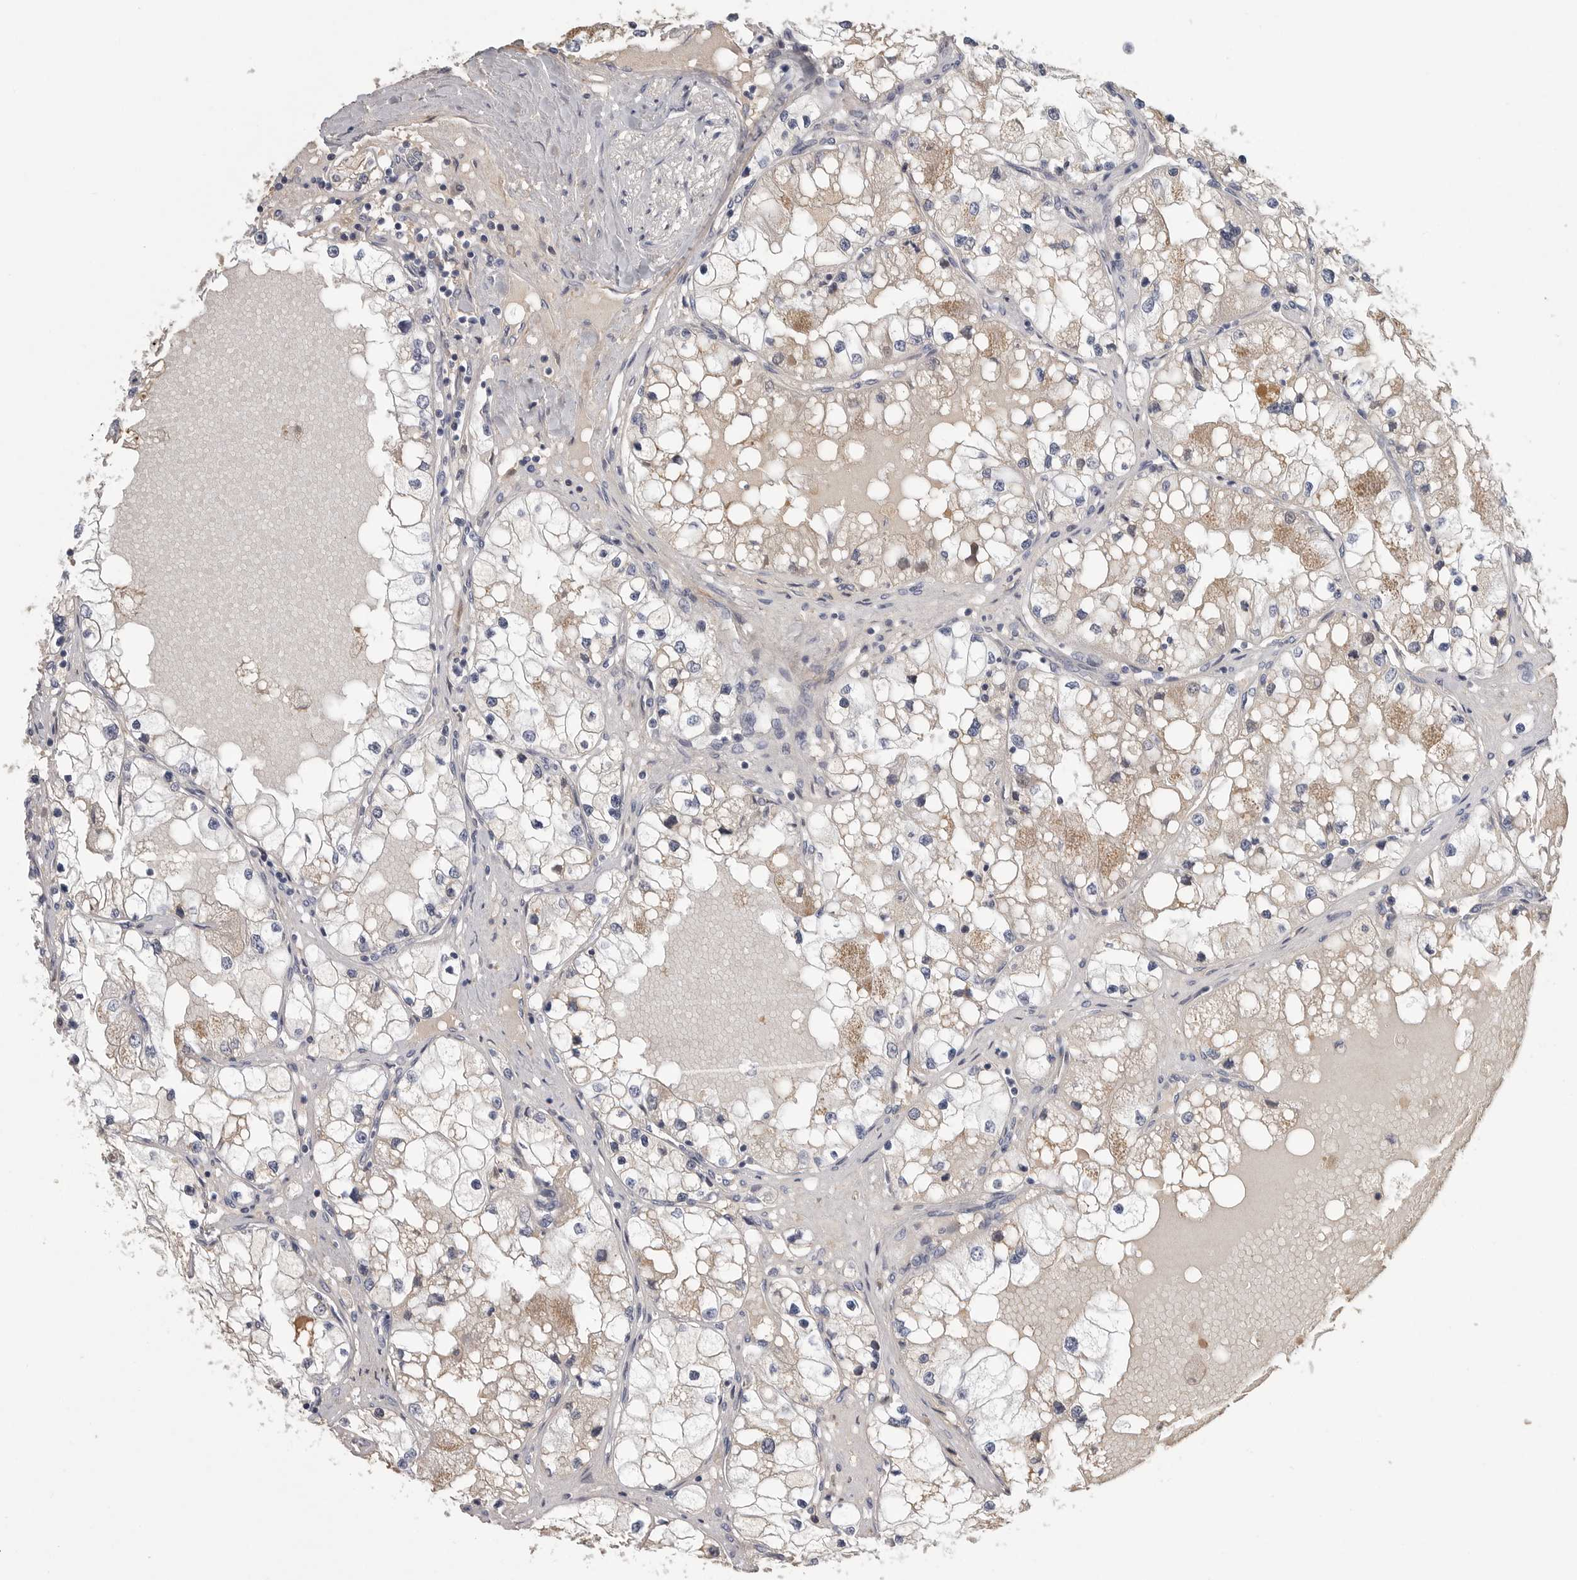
{"staining": {"intensity": "moderate", "quantity": "<25%", "location": "cytoplasmic/membranous"}, "tissue": "renal cancer", "cell_type": "Tumor cells", "image_type": "cancer", "snomed": [{"axis": "morphology", "description": "Adenocarcinoma, NOS"}, {"axis": "topography", "description": "Kidney"}], "caption": "Immunohistochemical staining of human adenocarcinoma (renal) shows moderate cytoplasmic/membranous protein staining in about <25% of tumor cells. (DAB IHC with brightfield microscopy, high magnification).", "gene": "SDC3", "patient": {"sex": "male", "age": 68}}